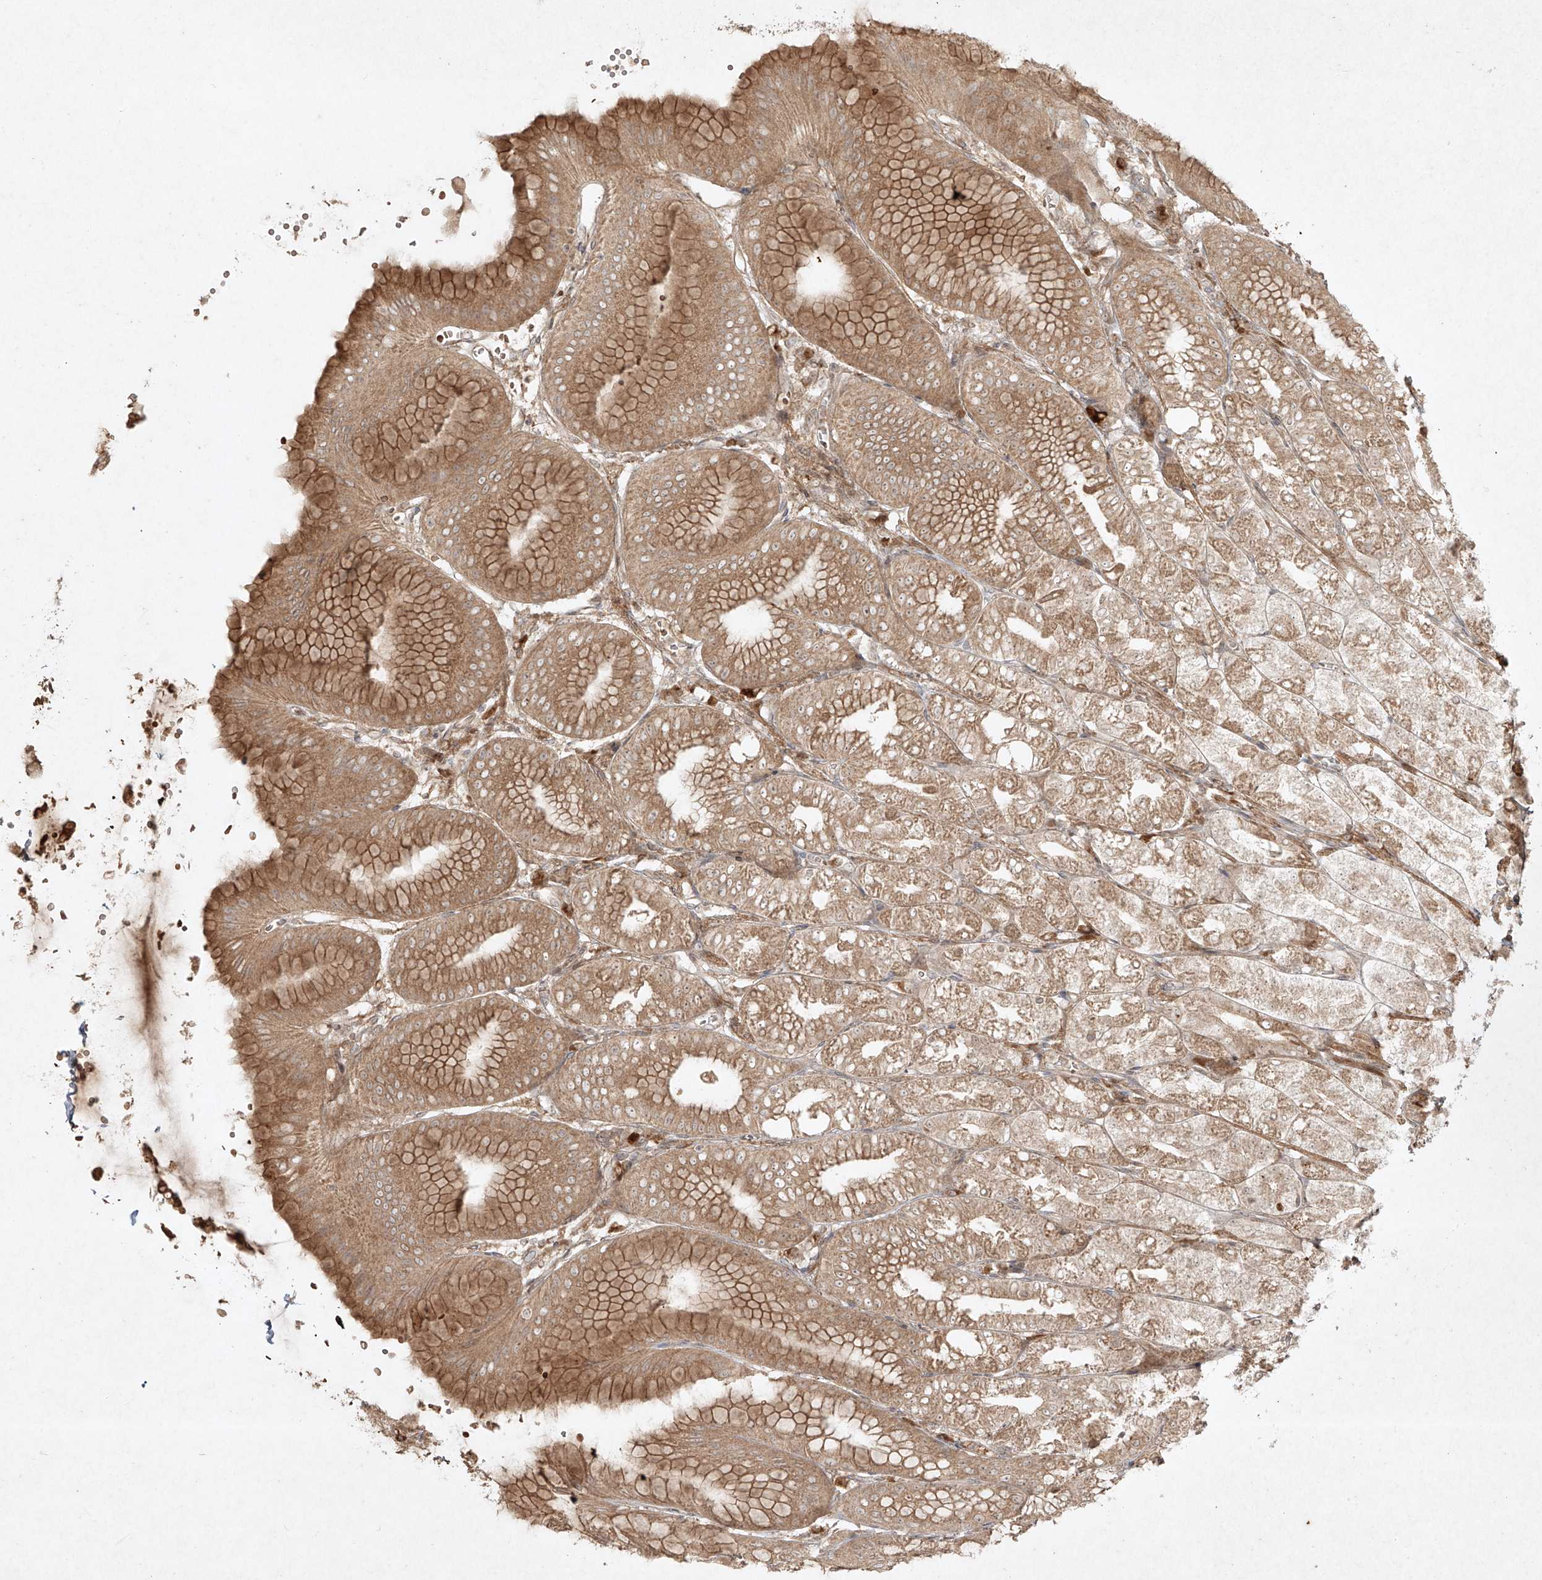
{"staining": {"intensity": "moderate", "quantity": ">75%", "location": "cytoplasmic/membranous"}, "tissue": "stomach", "cell_type": "Glandular cells", "image_type": "normal", "snomed": [{"axis": "morphology", "description": "Normal tissue, NOS"}, {"axis": "topography", "description": "Stomach, lower"}], "caption": "Immunohistochemical staining of normal stomach reveals medium levels of moderate cytoplasmic/membranous staining in about >75% of glandular cells. The protein is stained brown, and the nuclei are stained in blue (DAB IHC with brightfield microscopy, high magnification).", "gene": "CYYR1", "patient": {"sex": "male", "age": 71}}